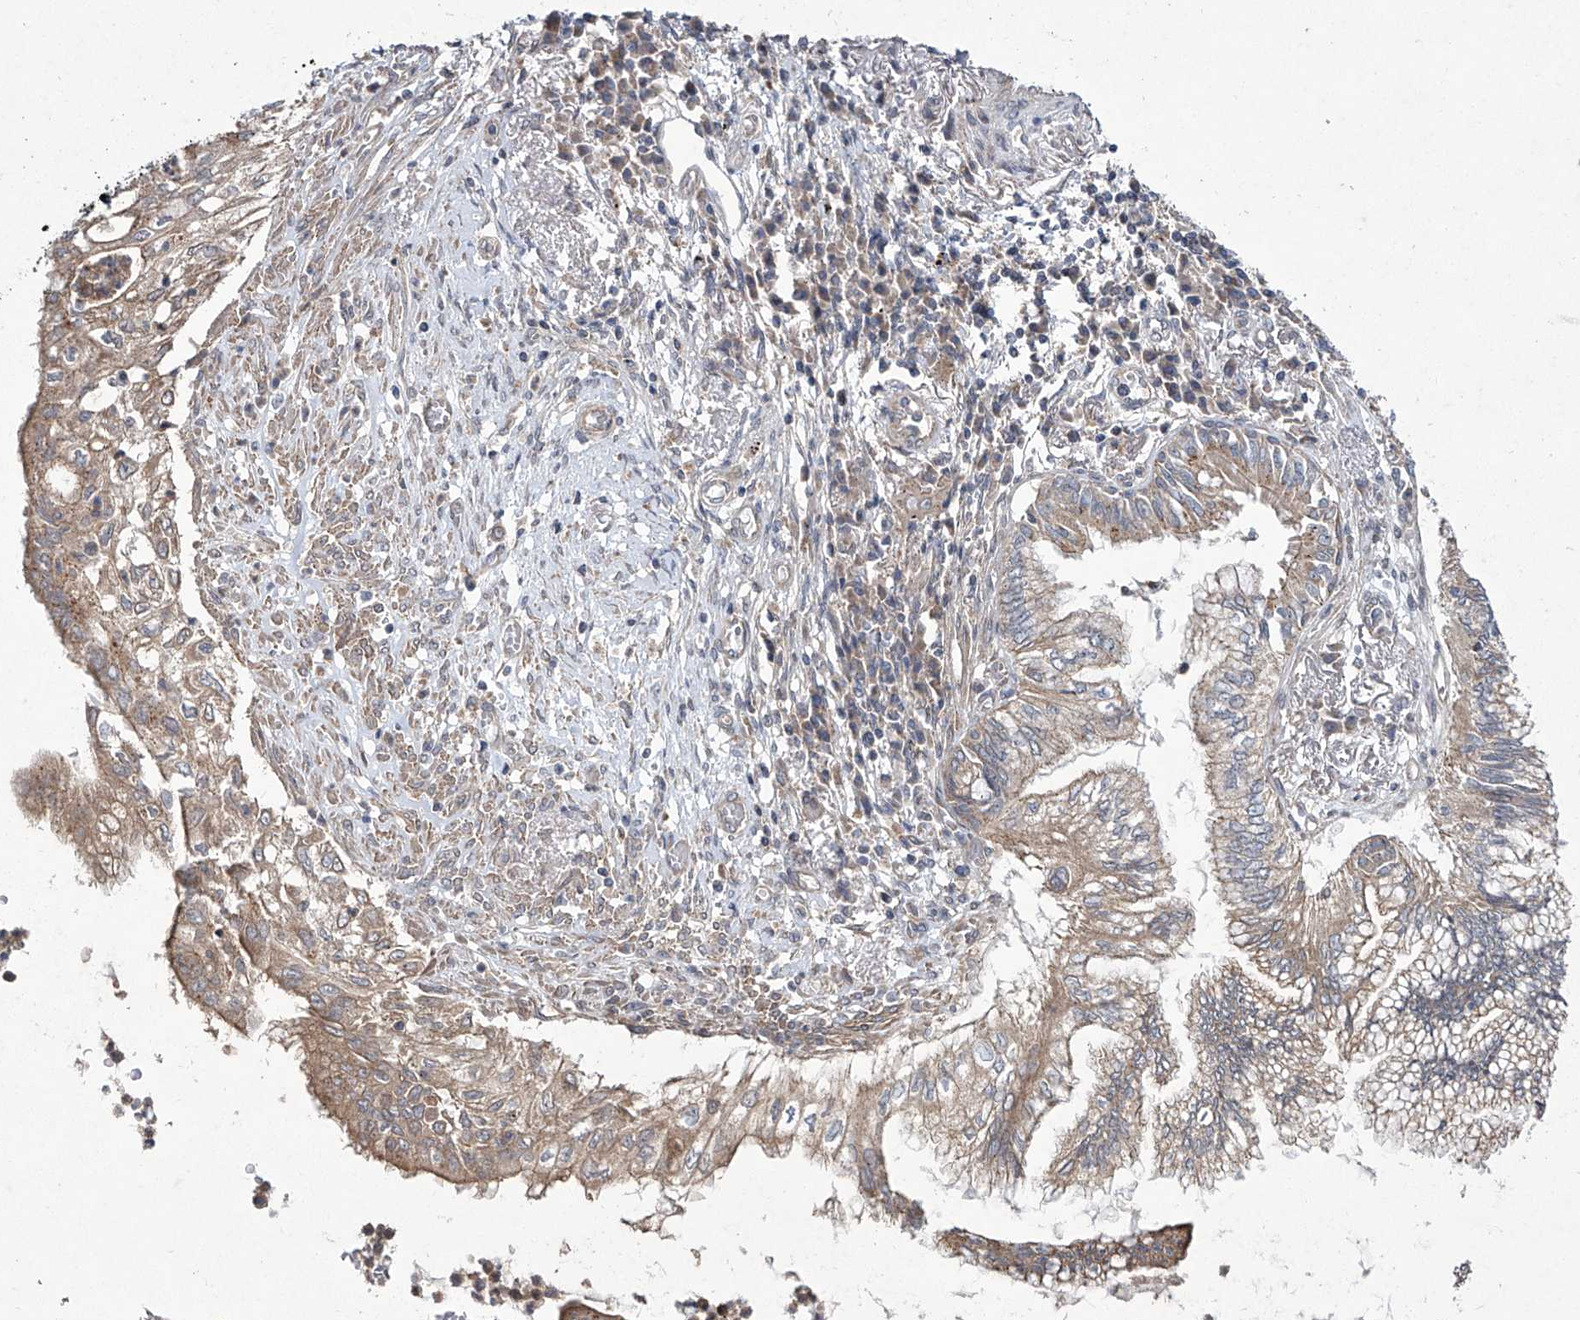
{"staining": {"intensity": "weak", "quantity": "25%-75%", "location": "cytoplasmic/membranous"}, "tissue": "lung cancer", "cell_type": "Tumor cells", "image_type": "cancer", "snomed": [{"axis": "morphology", "description": "Adenocarcinoma, NOS"}, {"axis": "topography", "description": "Lung"}], "caption": "Immunohistochemical staining of human lung adenocarcinoma exhibits weak cytoplasmic/membranous protein positivity in approximately 25%-75% of tumor cells. Nuclei are stained in blue.", "gene": "TRIM60", "patient": {"sex": "female", "age": 70}}